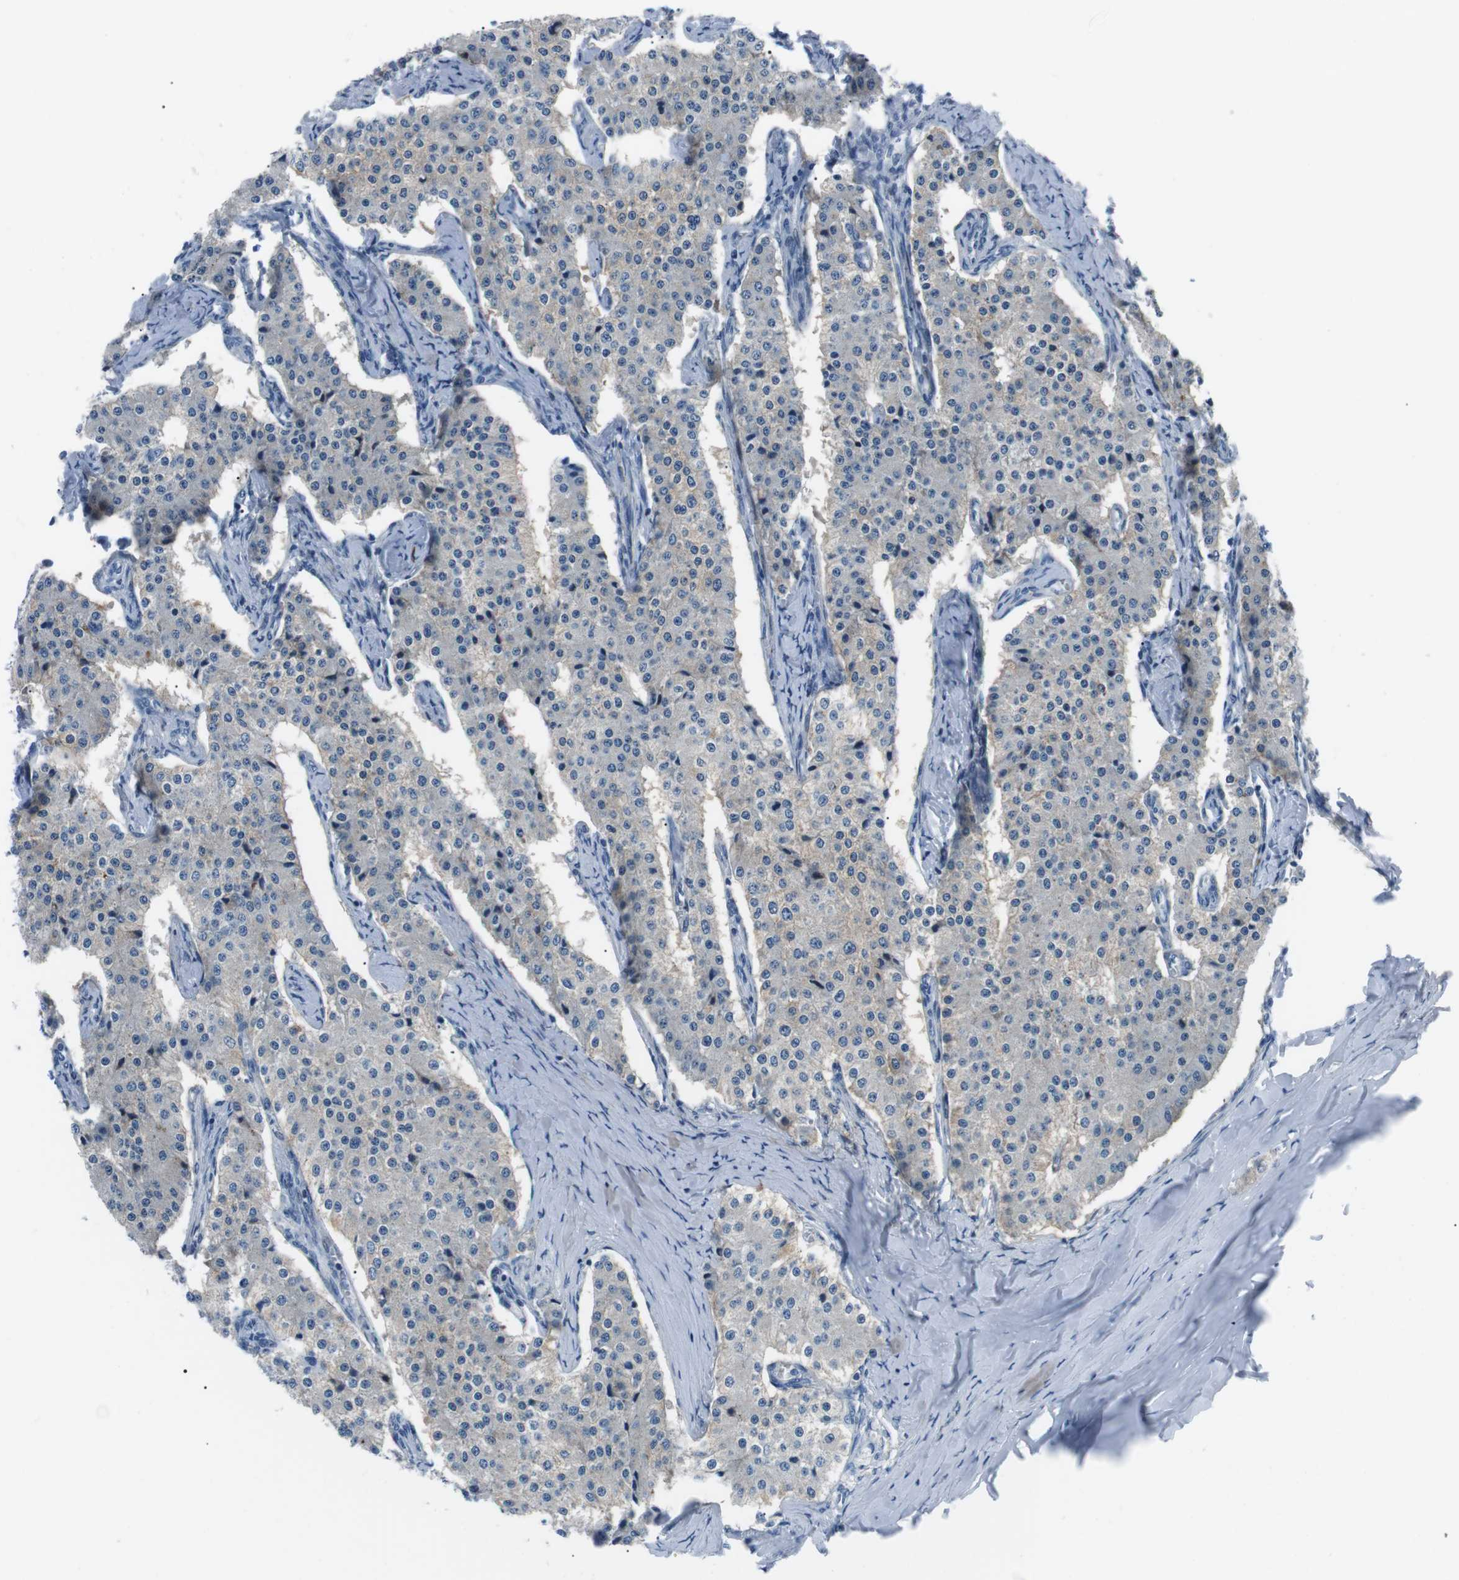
{"staining": {"intensity": "negative", "quantity": "none", "location": "none"}, "tissue": "carcinoid", "cell_type": "Tumor cells", "image_type": "cancer", "snomed": [{"axis": "morphology", "description": "Carcinoid, malignant, NOS"}, {"axis": "topography", "description": "Colon"}], "caption": "Tumor cells are negative for brown protein staining in carcinoid.", "gene": "CSF2RA", "patient": {"sex": "female", "age": 52}}